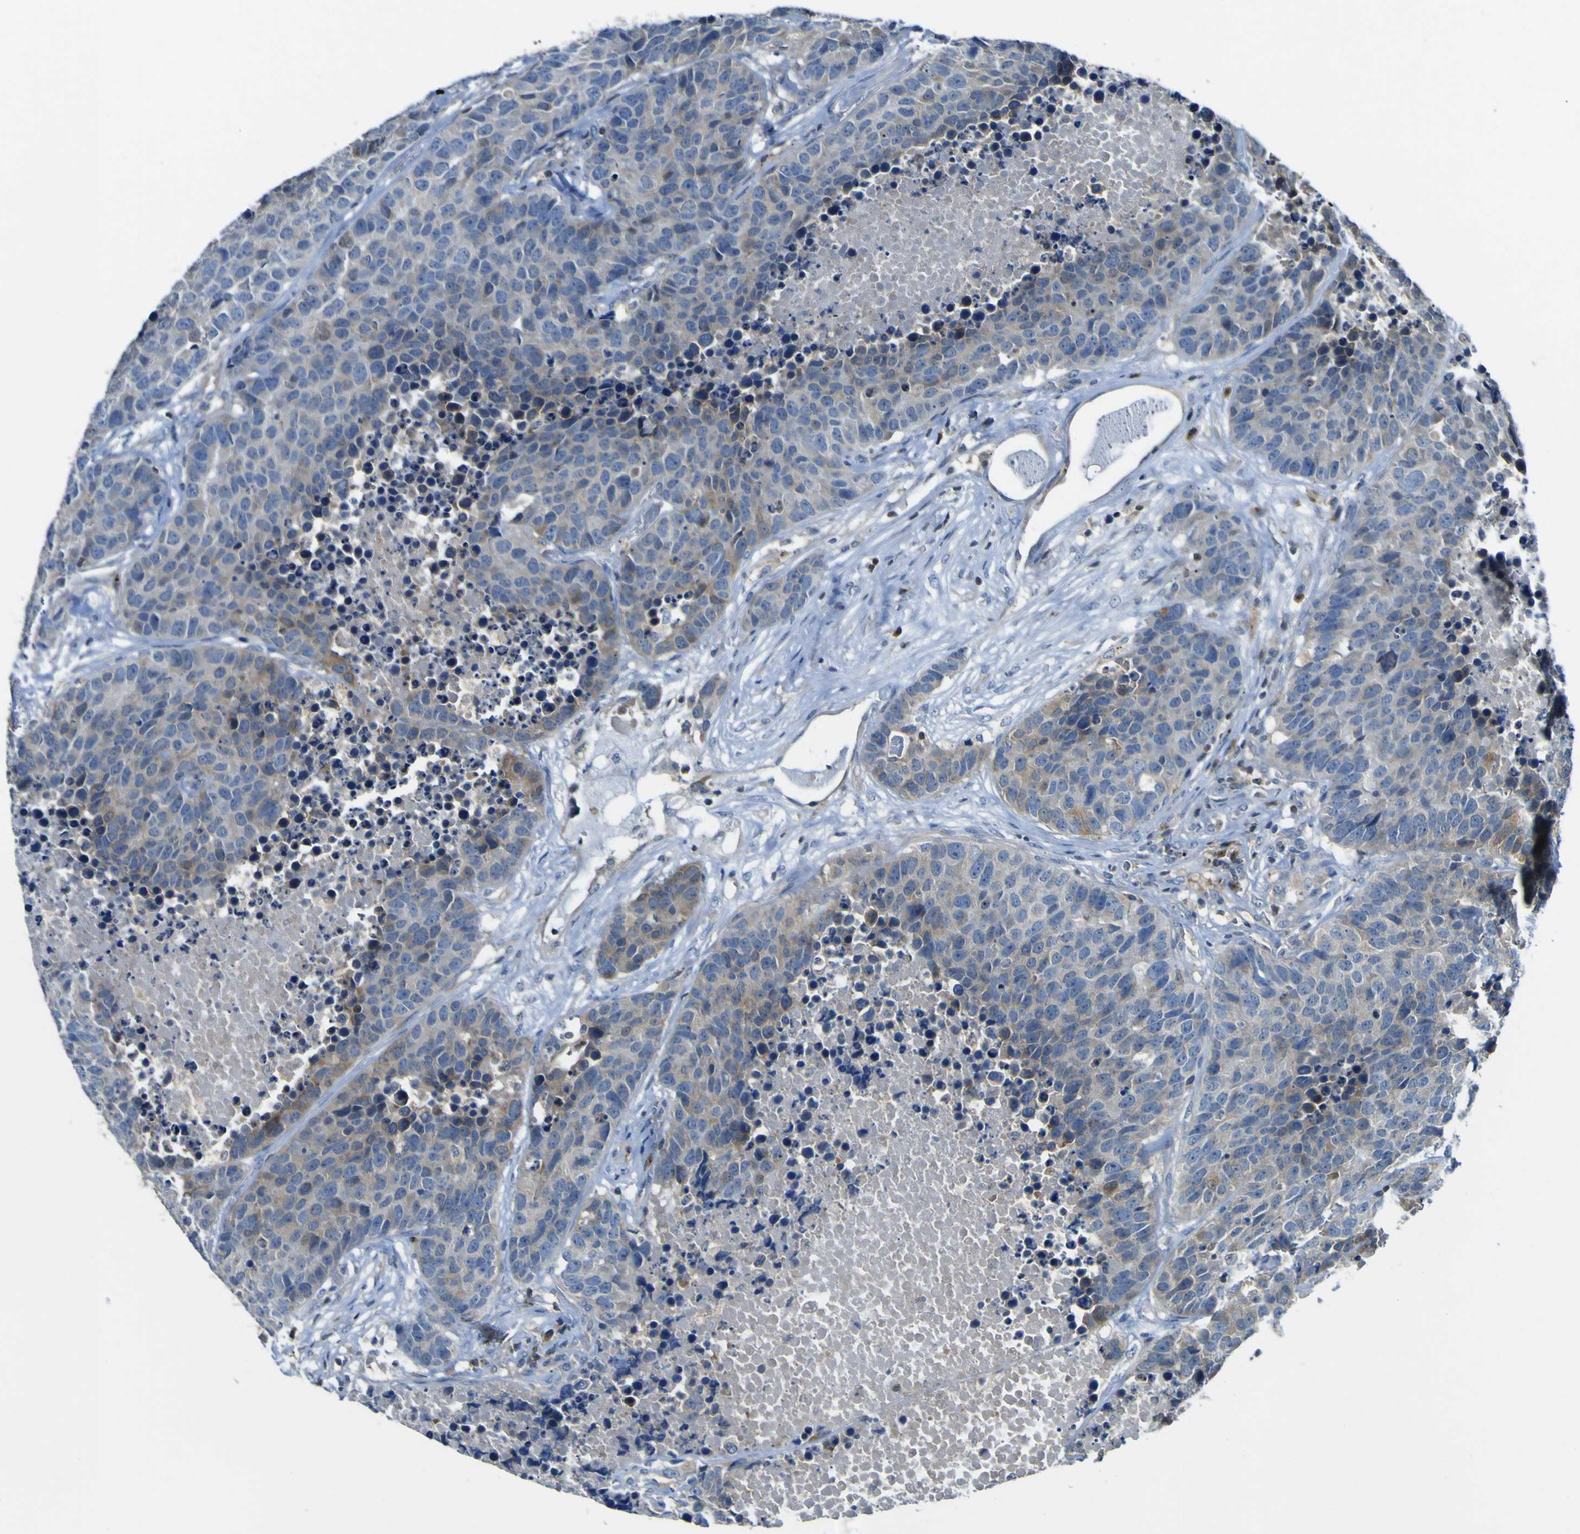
{"staining": {"intensity": "moderate", "quantity": "25%-75%", "location": "cytoplasmic/membranous"}, "tissue": "carcinoid", "cell_type": "Tumor cells", "image_type": "cancer", "snomed": [{"axis": "morphology", "description": "Carcinoid, malignant, NOS"}, {"axis": "topography", "description": "Lung"}], "caption": "Protein staining by immunohistochemistry (IHC) displays moderate cytoplasmic/membranous positivity in about 25%-75% of tumor cells in carcinoid (malignant).", "gene": "EML2", "patient": {"sex": "male", "age": 60}}